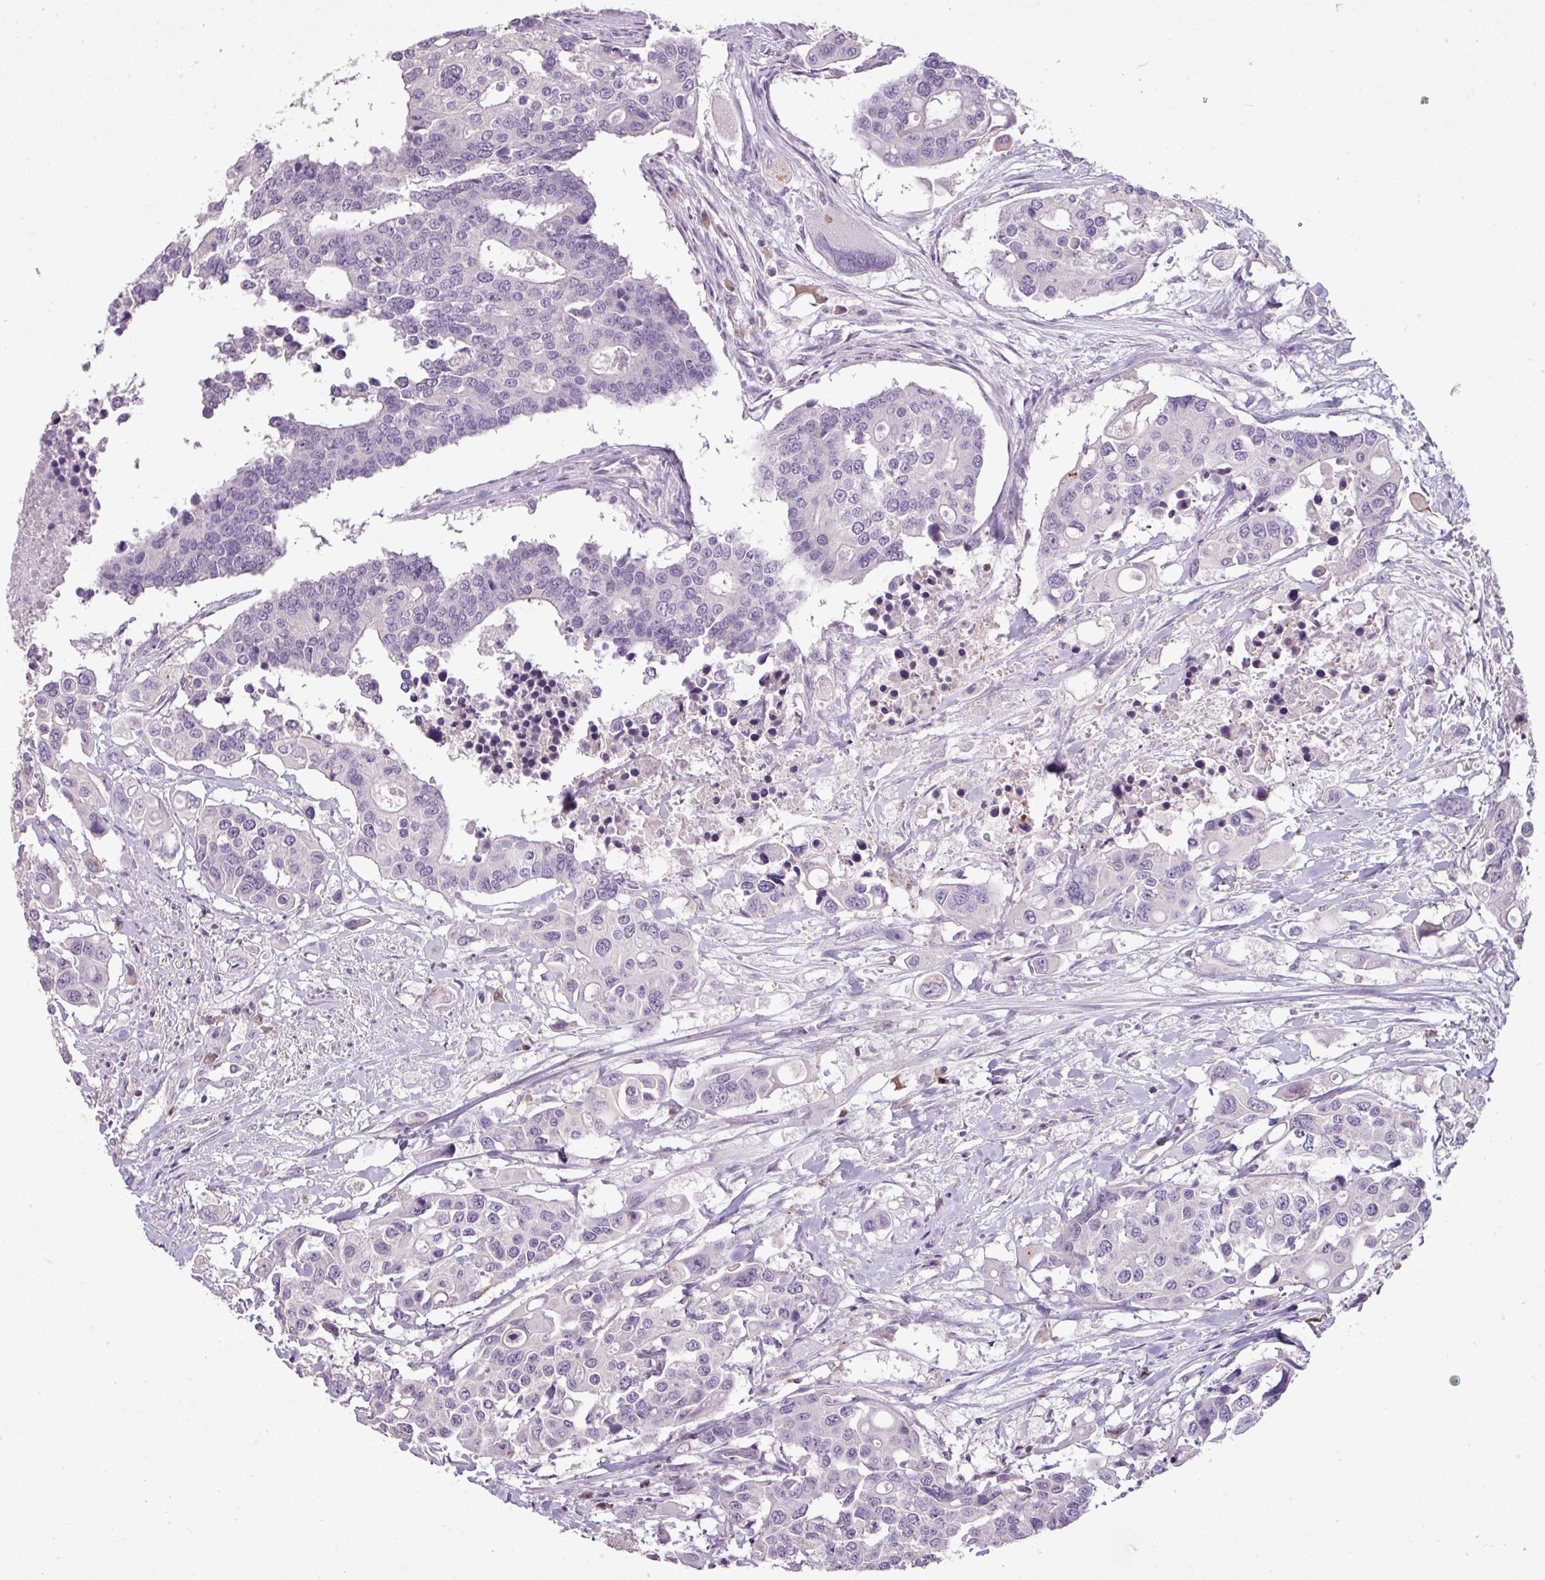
{"staining": {"intensity": "negative", "quantity": "none", "location": "none"}, "tissue": "colorectal cancer", "cell_type": "Tumor cells", "image_type": "cancer", "snomed": [{"axis": "morphology", "description": "Adenocarcinoma, NOS"}, {"axis": "topography", "description": "Colon"}], "caption": "There is no significant positivity in tumor cells of colorectal cancer.", "gene": "LY9", "patient": {"sex": "male", "age": 77}}